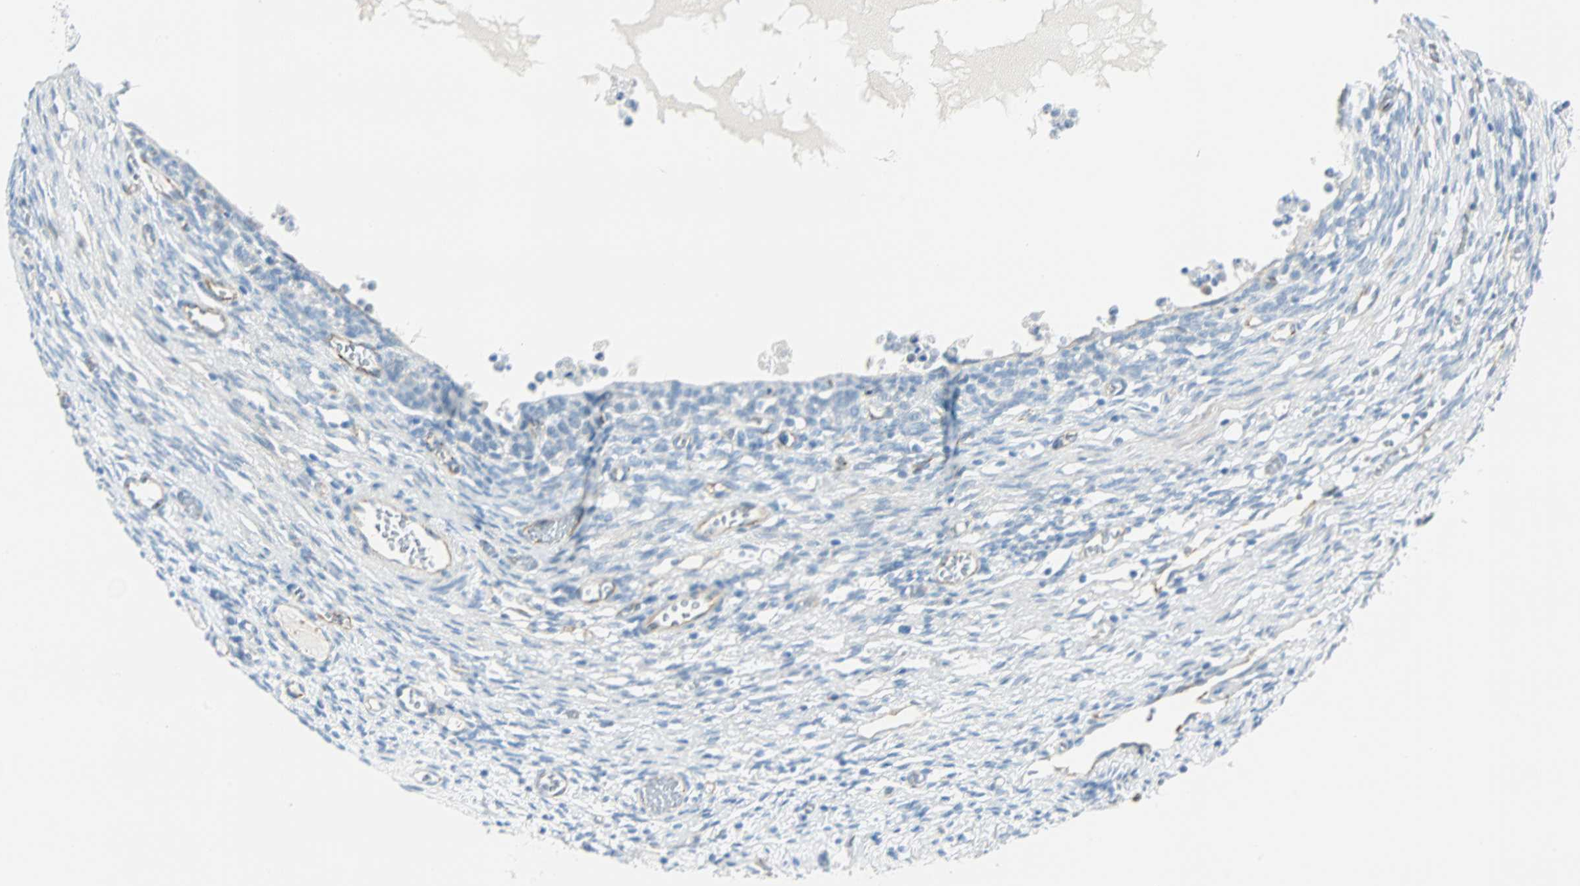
{"staining": {"intensity": "weak", "quantity": "25%-75%", "location": "cytoplasmic/membranous"}, "tissue": "ovary", "cell_type": "Ovarian stroma cells", "image_type": "normal", "snomed": [{"axis": "morphology", "description": "Normal tissue, NOS"}, {"axis": "topography", "description": "Ovary"}], "caption": "Immunohistochemistry (IHC) of normal human ovary shows low levels of weak cytoplasmic/membranous positivity in about 25%-75% of ovarian stroma cells.", "gene": "VPS9D1", "patient": {"sex": "female", "age": 35}}